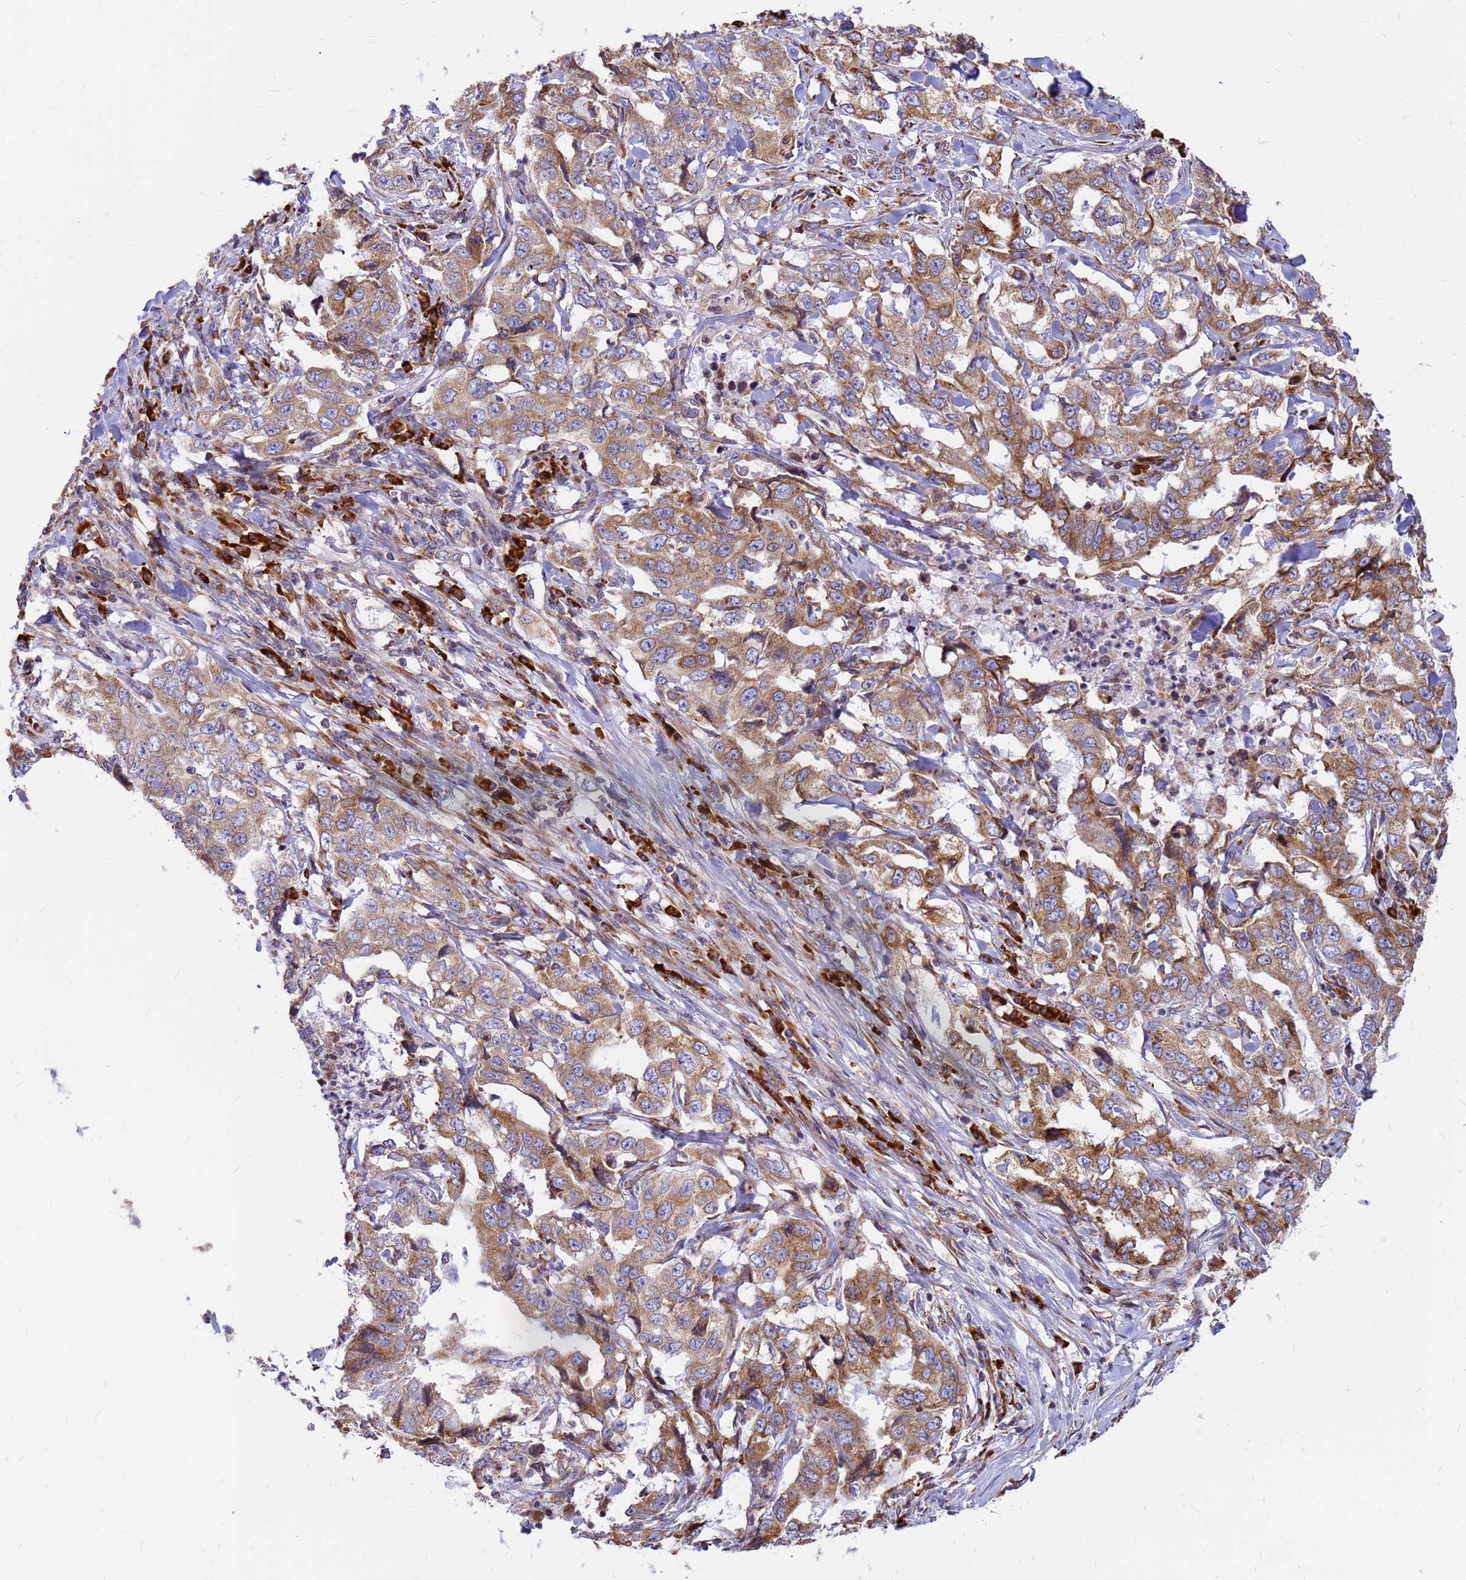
{"staining": {"intensity": "moderate", "quantity": ">75%", "location": "cytoplasmic/membranous"}, "tissue": "lung cancer", "cell_type": "Tumor cells", "image_type": "cancer", "snomed": [{"axis": "morphology", "description": "Adenocarcinoma, NOS"}, {"axis": "topography", "description": "Lung"}], "caption": "A high-resolution image shows immunohistochemistry staining of adenocarcinoma (lung), which displays moderate cytoplasmic/membranous positivity in about >75% of tumor cells.", "gene": "SSR4", "patient": {"sex": "female", "age": 51}}